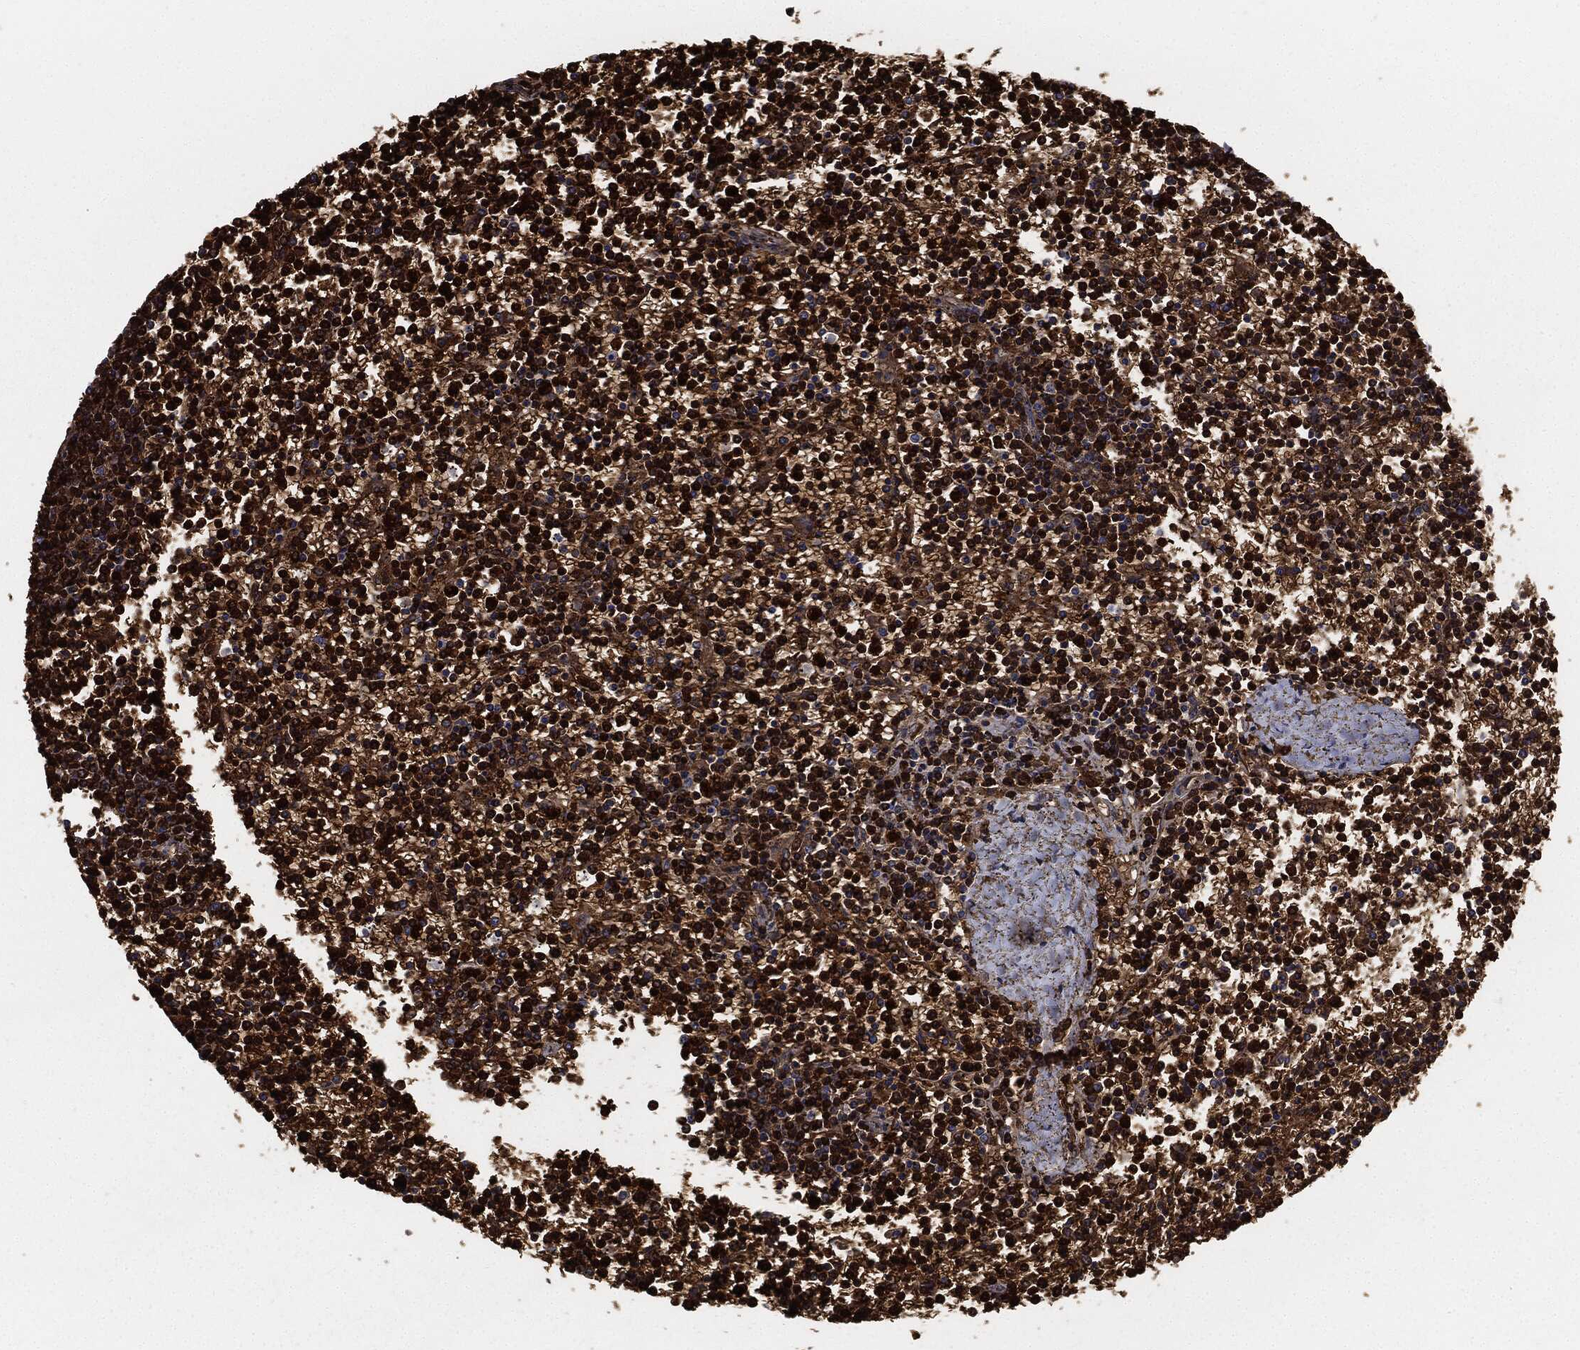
{"staining": {"intensity": "strong", "quantity": ">75%", "location": "cytoplasmic/membranous"}, "tissue": "lymphoma", "cell_type": "Tumor cells", "image_type": "cancer", "snomed": [{"axis": "morphology", "description": "Malignant lymphoma, non-Hodgkin's type, Low grade"}, {"axis": "topography", "description": "Spleen"}], "caption": "Immunohistochemistry (IHC) (DAB (3,3'-diaminobenzidine)) staining of human malignant lymphoma, non-Hodgkin's type (low-grade) demonstrates strong cytoplasmic/membranous protein expression in approximately >75% of tumor cells.", "gene": "PRDX2", "patient": {"sex": "female", "age": 19}}